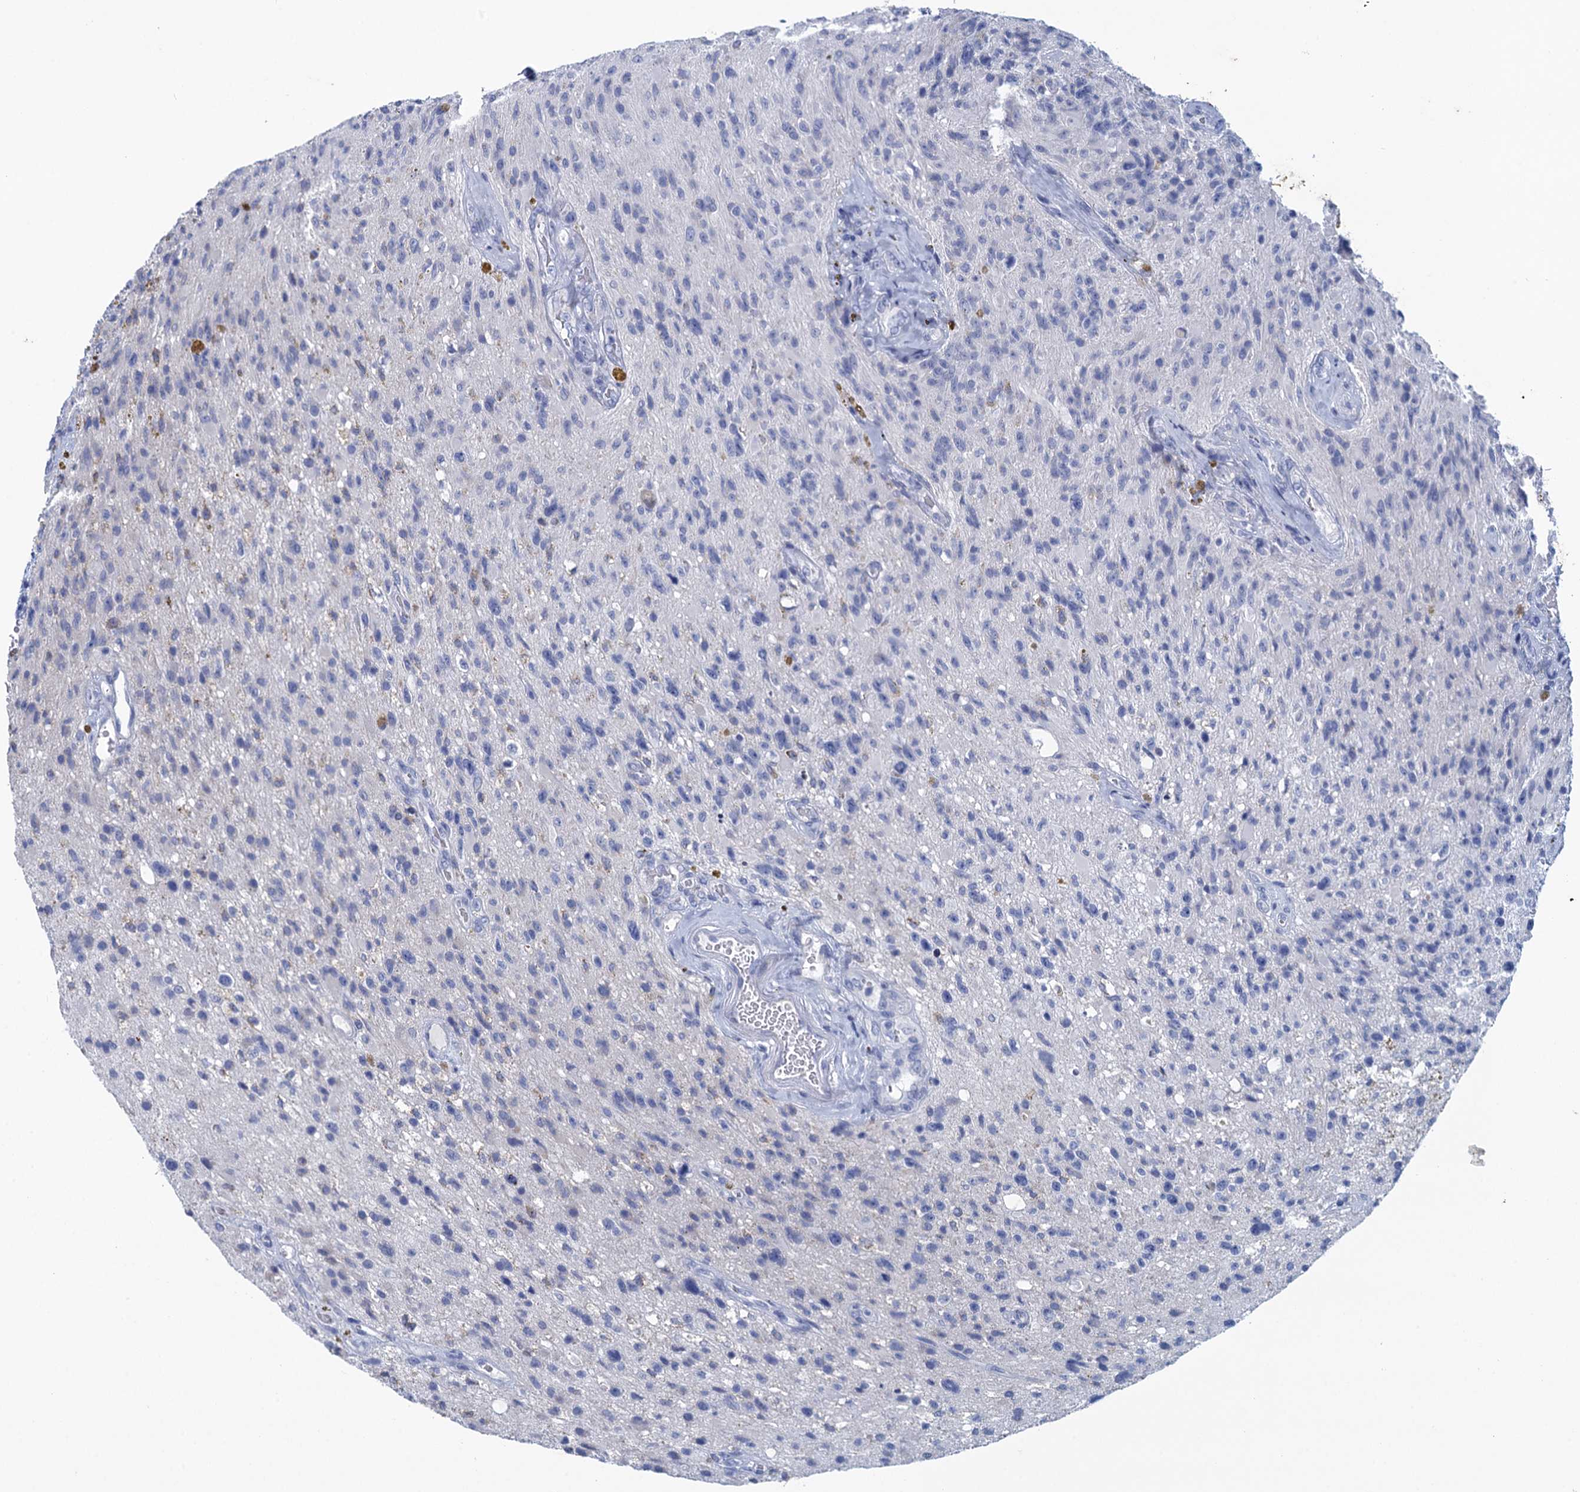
{"staining": {"intensity": "negative", "quantity": "none", "location": "none"}, "tissue": "glioma", "cell_type": "Tumor cells", "image_type": "cancer", "snomed": [{"axis": "morphology", "description": "Glioma, malignant, High grade"}, {"axis": "topography", "description": "Brain"}], "caption": "An IHC image of glioma is shown. There is no staining in tumor cells of glioma.", "gene": "SCEL", "patient": {"sex": "male", "age": 69}}